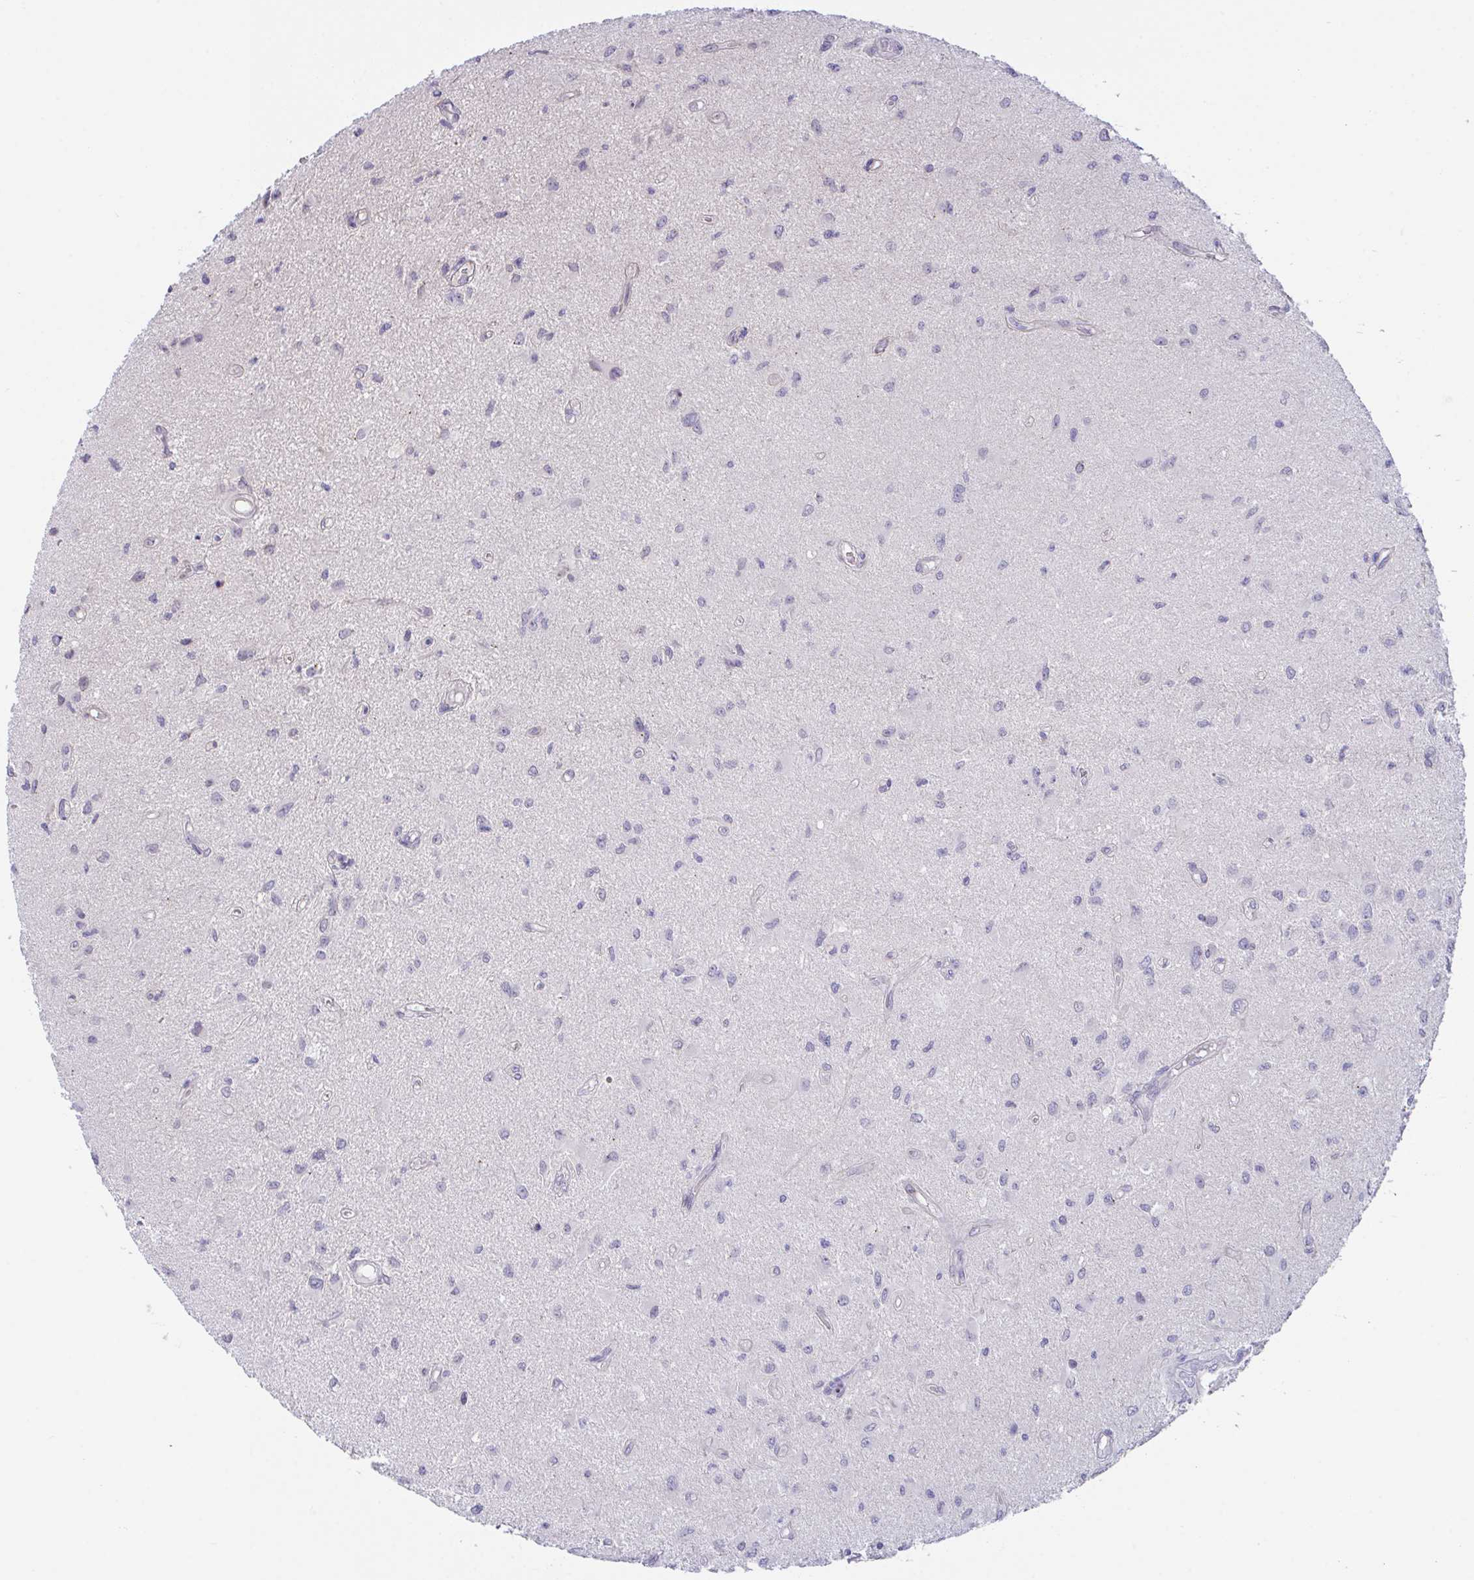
{"staining": {"intensity": "negative", "quantity": "none", "location": "none"}, "tissue": "glioma", "cell_type": "Tumor cells", "image_type": "cancer", "snomed": [{"axis": "morphology", "description": "Glioma, malignant, High grade"}, {"axis": "topography", "description": "Brain"}], "caption": "Immunohistochemistry (IHC) image of glioma stained for a protein (brown), which displays no positivity in tumor cells.", "gene": "ZBED3", "patient": {"sex": "male", "age": 67}}